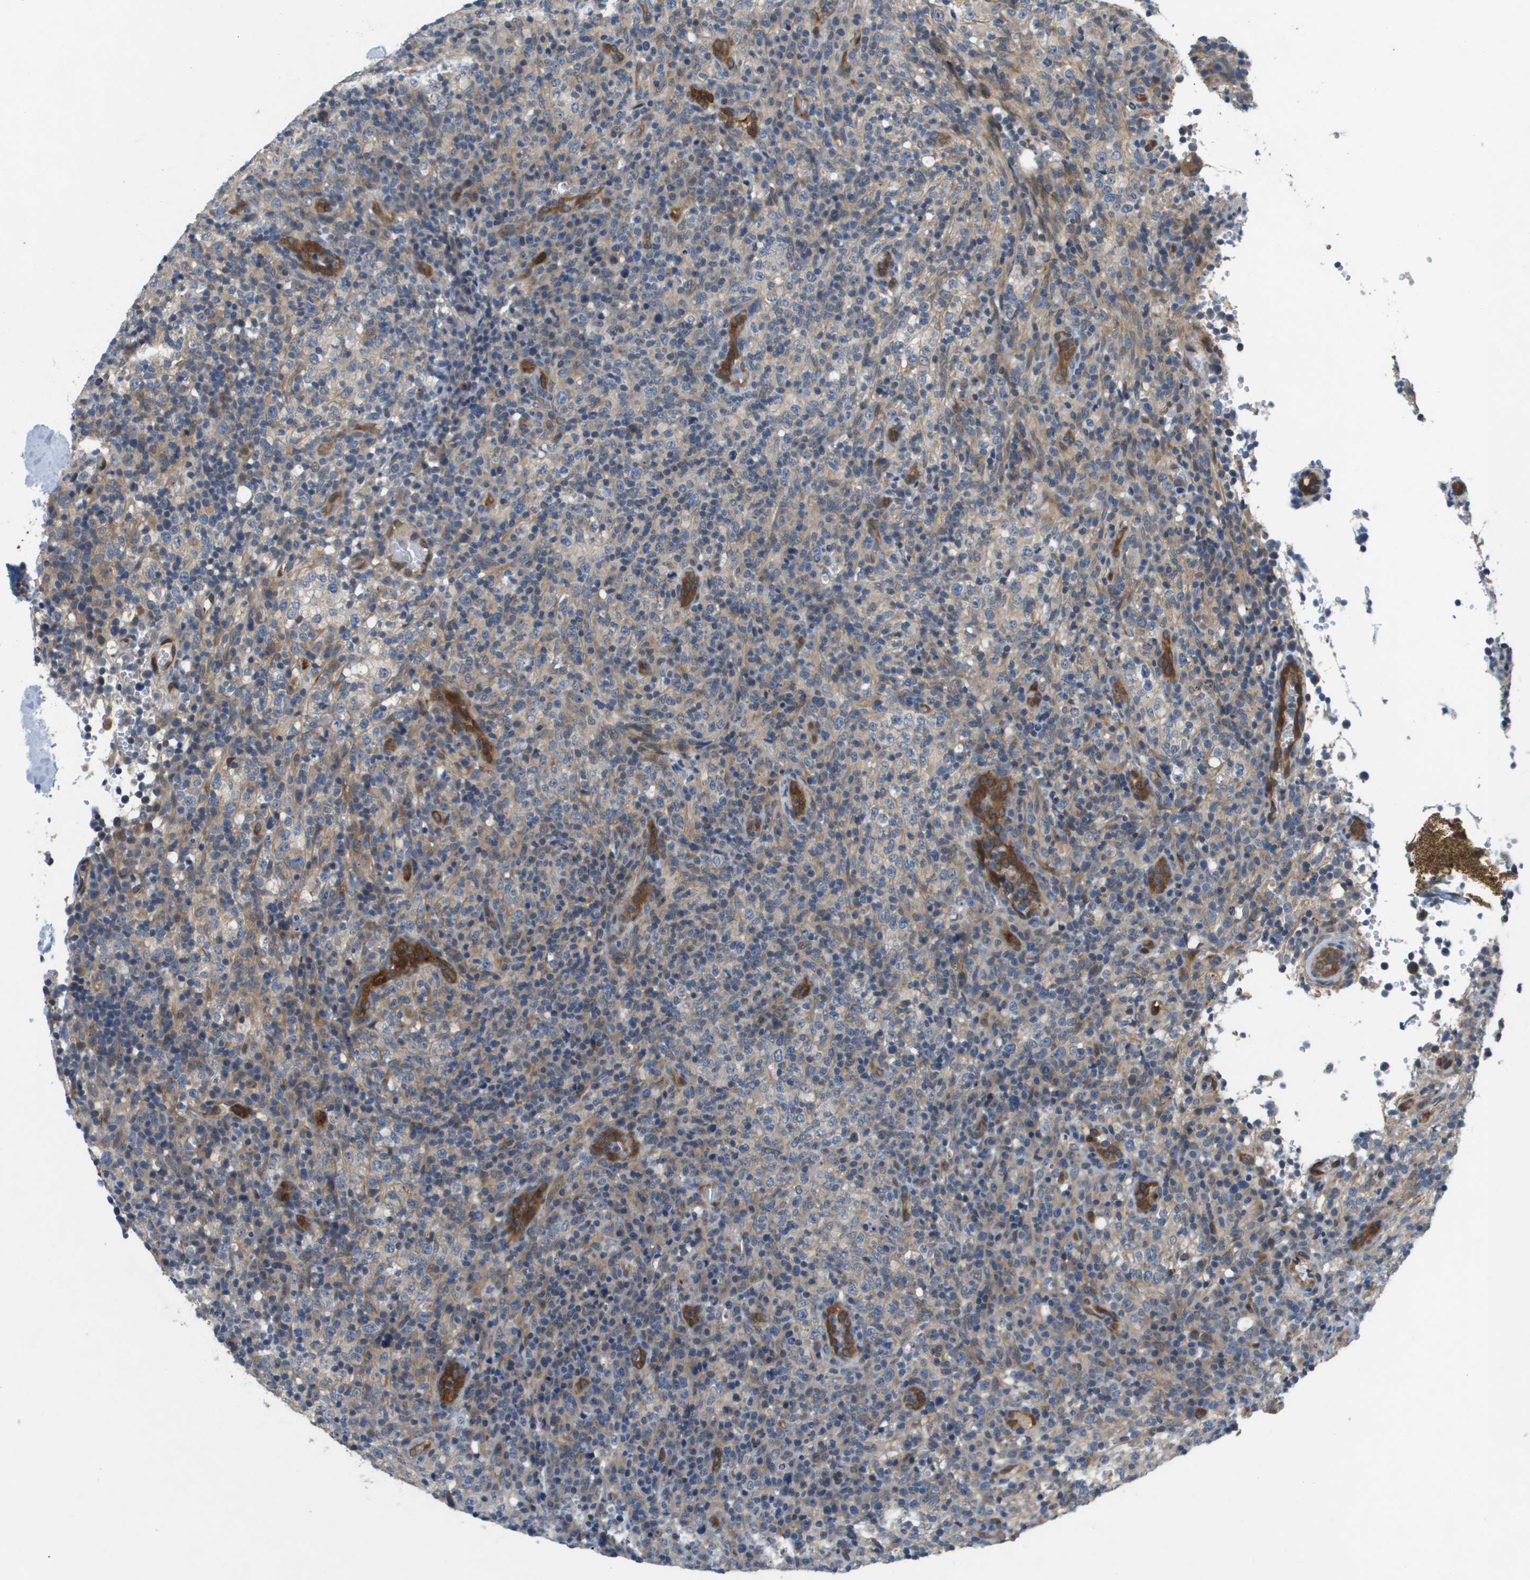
{"staining": {"intensity": "moderate", "quantity": "<25%", "location": "cytoplasmic/membranous"}, "tissue": "lymphoma", "cell_type": "Tumor cells", "image_type": "cancer", "snomed": [{"axis": "morphology", "description": "Malignant lymphoma, non-Hodgkin's type, High grade"}, {"axis": "topography", "description": "Lymph node"}], "caption": "DAB immunohistochemical staining of human lymphoma demonstrates moderate cytoplasmic/membranous protein expression in about <25% of tumor cells. (Brightfield microscopy of DAB IHC at high magnification).", "gene": "PGAP3", "patient": {"sex": "female", "age": 76}}